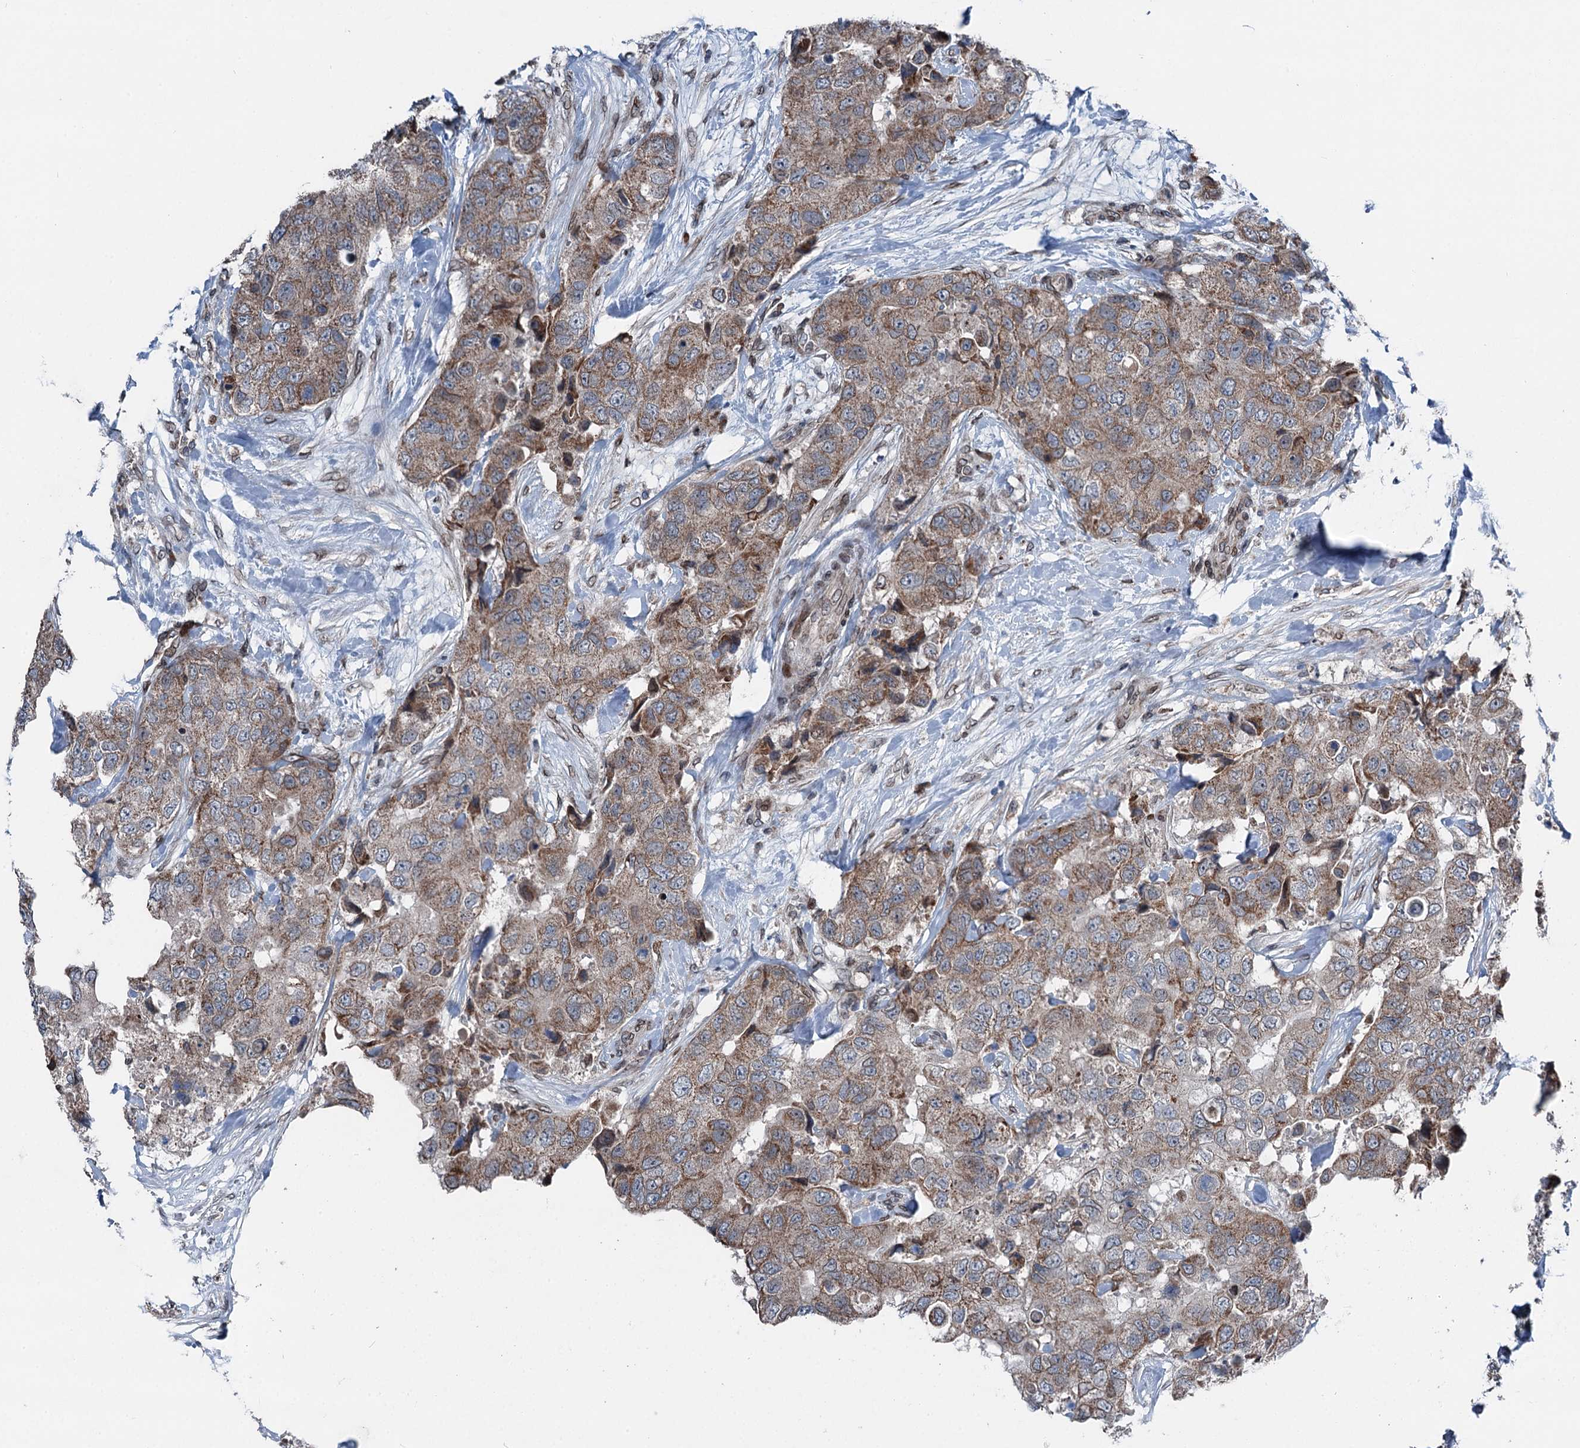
{"staining": {"intensity": "moderate", "quantity": ">75%", "location": "cytoplasmic/membranous"}, "tissue": "breast cancer", "cell_type": "Tumor cells", "image_type": "cancer", "snomed": [{"axis": "morphology", "description": "Duct carcinoma"}, {"axis": "topography", "description": "Breast"}], "caption": "A micrograph showing moderate cytoplasmic/membranous expression in about >75% of tumor cells in breast cancer, as visualized by brown immunohistochemical staining.", "gene": "MRPL14", "patient": {"sex": "female", "age": 62}}